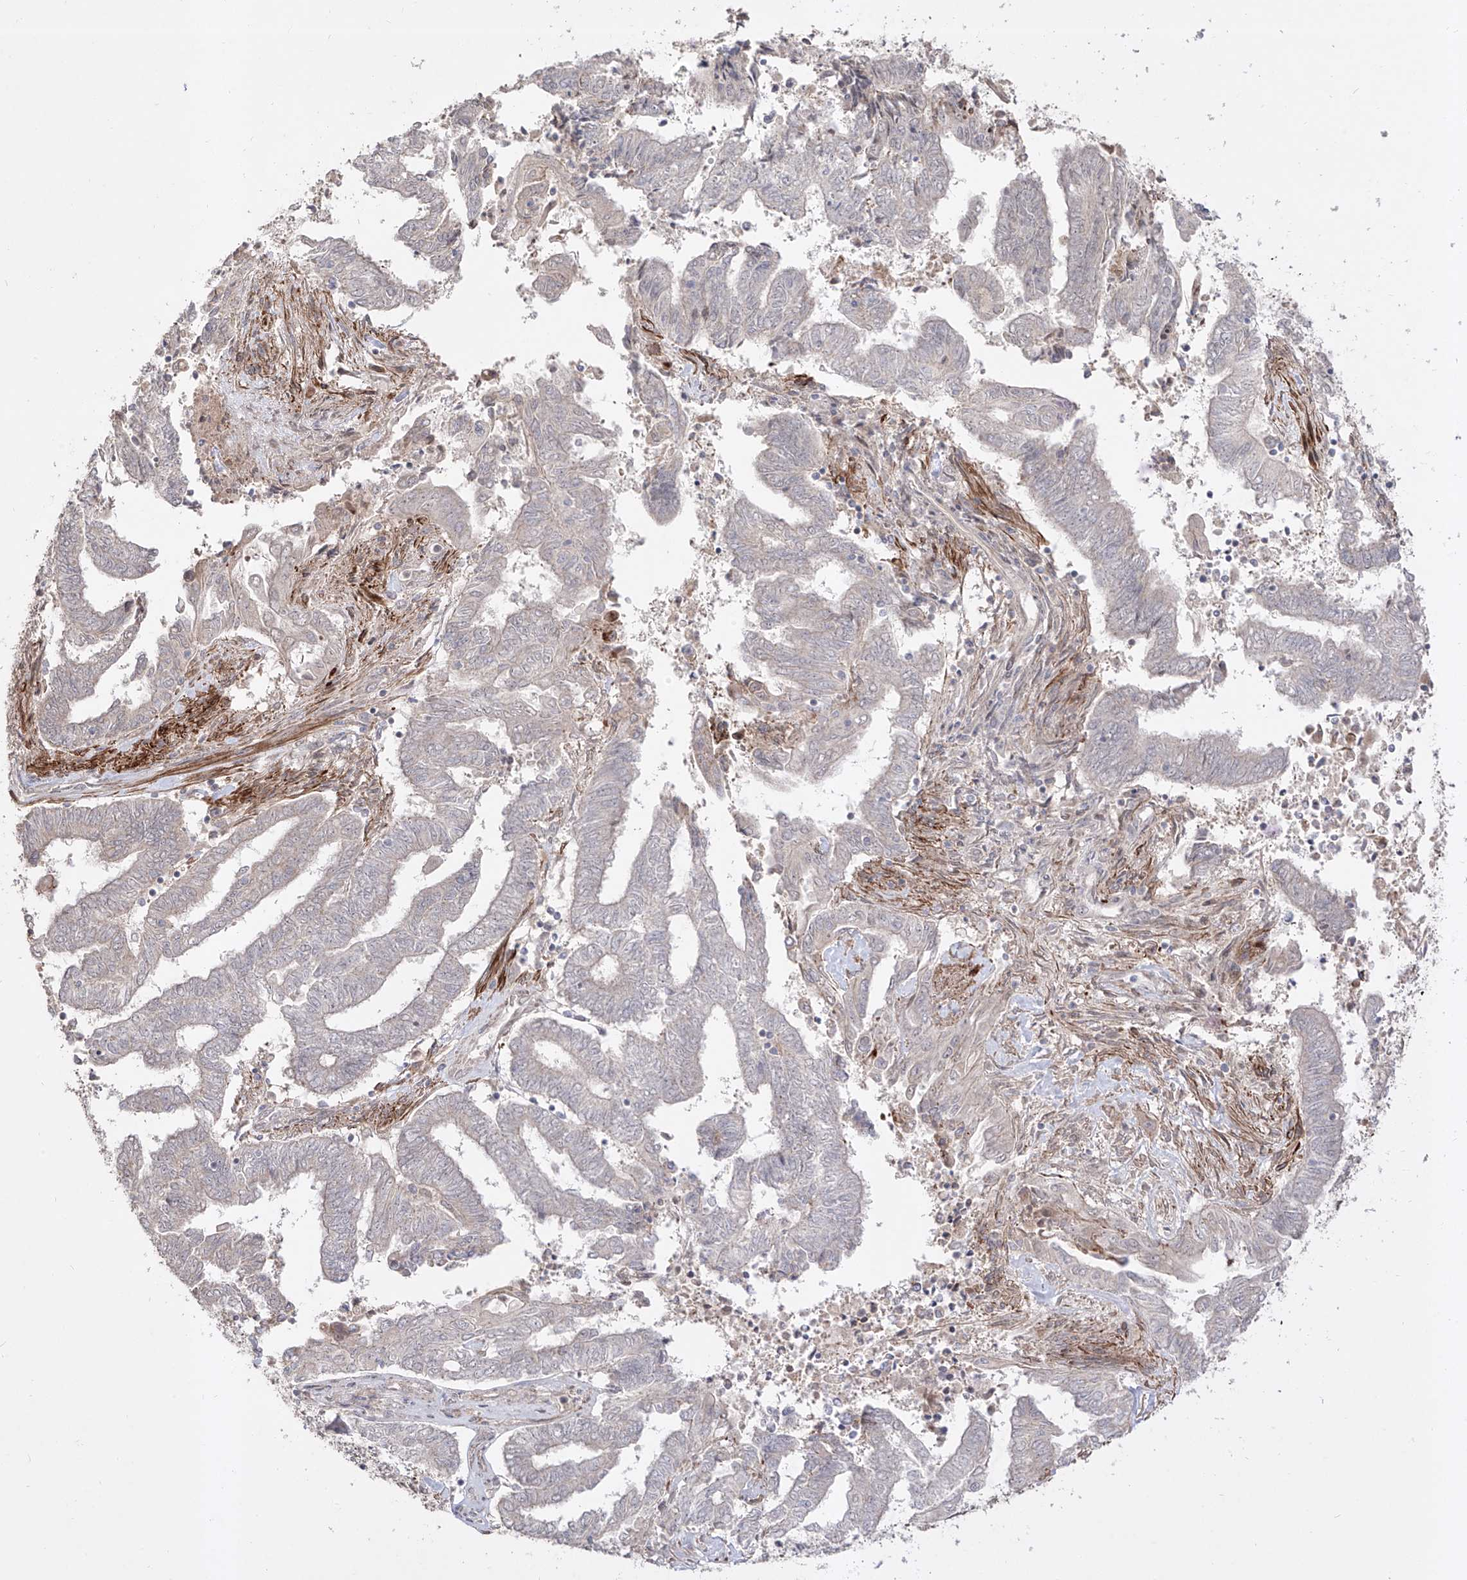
{"staining": {"intensity": "negative", "quantity": "none", "location": "none"}, "tissue": "endometrial cancer", "cell_type": "Tumor cells", "image_type": "cancer", "snomed": [{"axis": "morphology", "description": "Adenocarcinoma, NOS"}, {"axis": "topography", "description": "Uterus"}, {"axis": "topography", "description": "Endometrium"}], "caption": "High power microscopy image of an IHC histopathology image of endometrial cancer (adenocarcinoma), revealing no significant expression in tumor cells.", "gene": "KDM1B", "patient": {"sex": "female", "age": 70}}